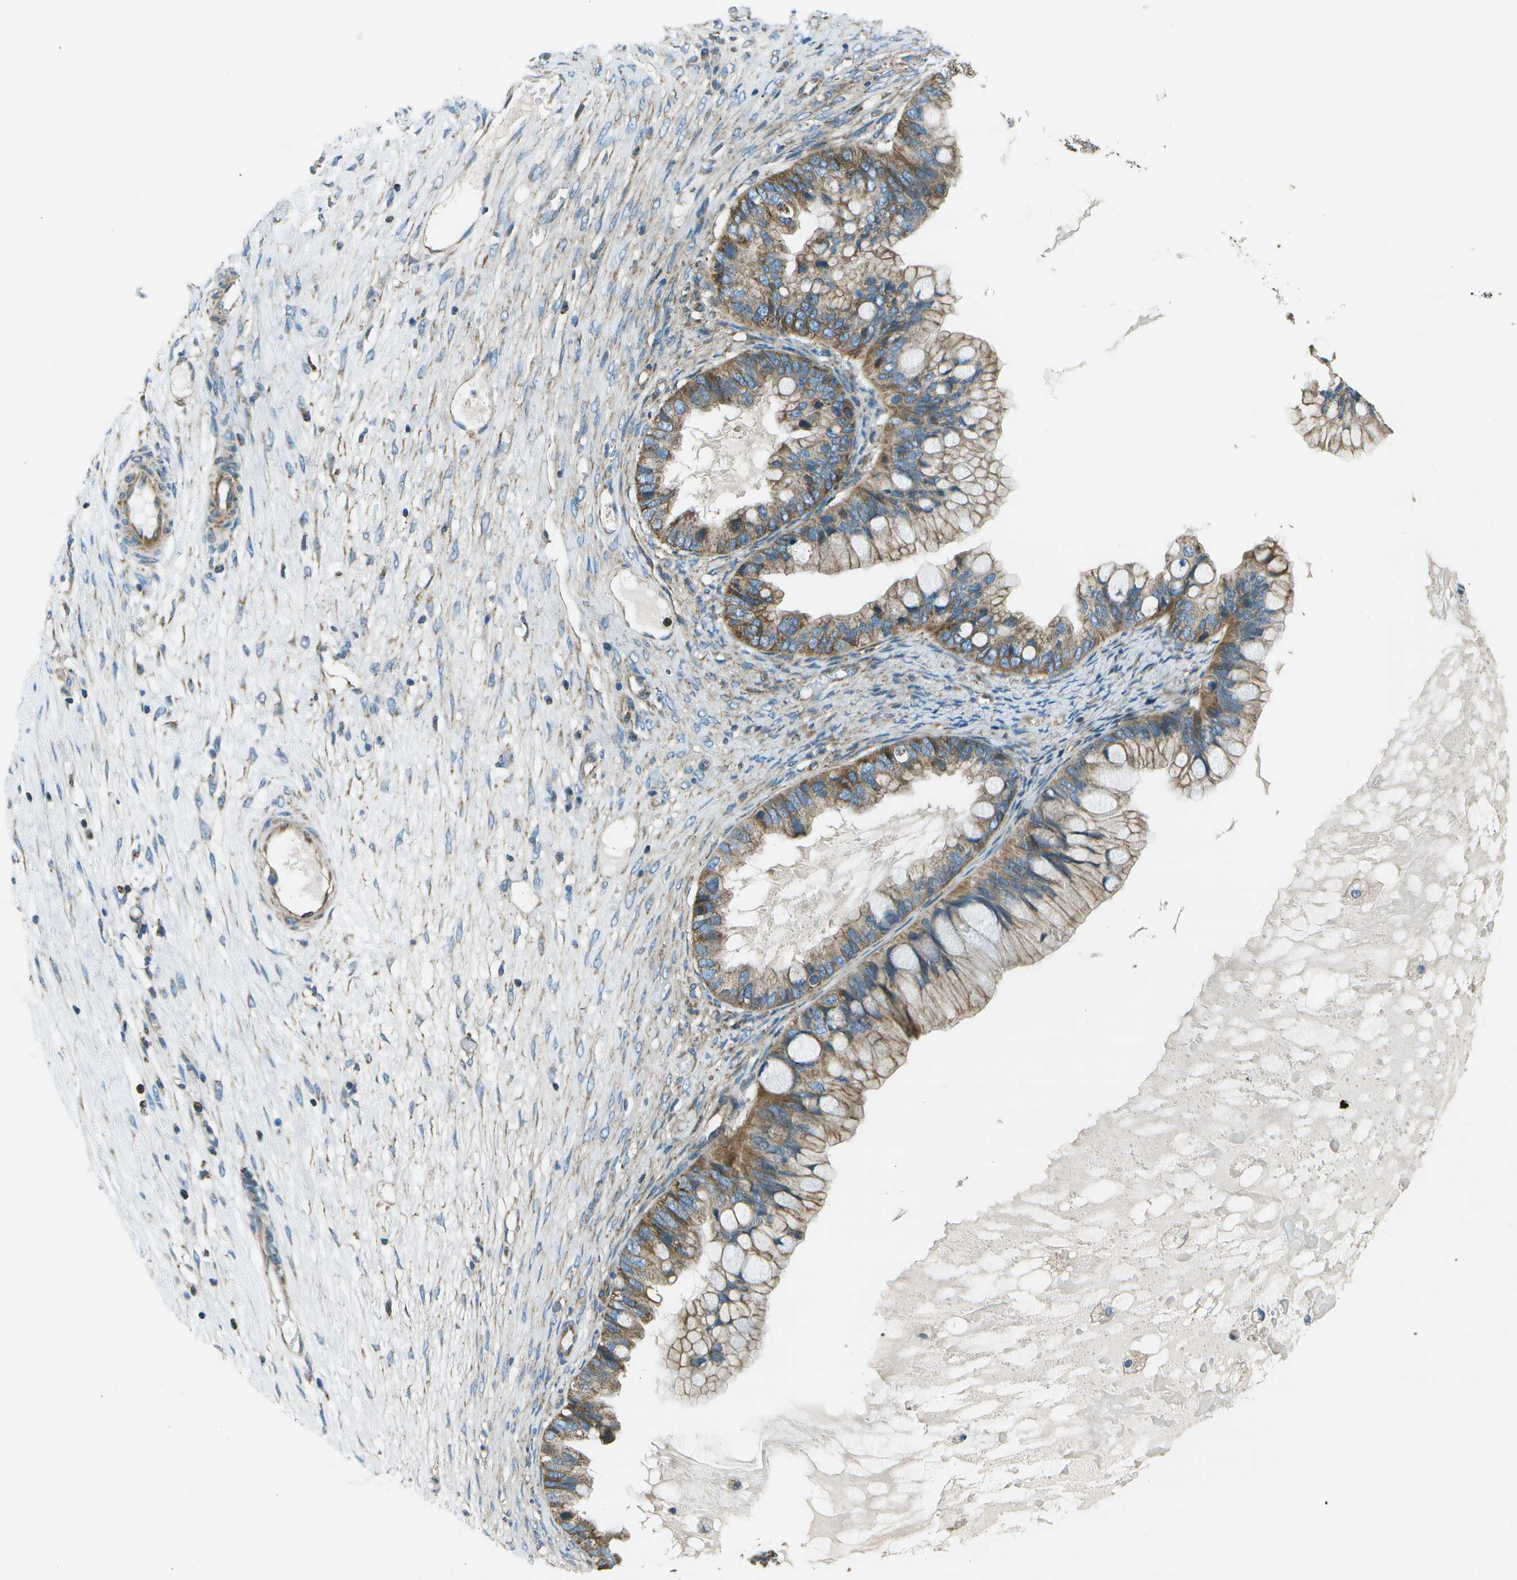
{"staining": {"intensity": "moderate", "quantity": ">75%", "location": "cytoplasmic/membranous"}, "tissue": "ovarian cancer", "cell_type": "Tumor cells", "image_type": "cancer", "snomed": [{"axis": "morphology", "description": "Cystadenocarcinoma, mucinous, NOS"}, {"axis": "topography", "description": "Ovary"}], "caption": "The micrograph reveals a brown stain indicating the presence of a protein in the cytoplasmic/membranous of tumor cells in ovarian mucinous cystadenocarcinoma.", "gene": "TMEM51", "patient": {"sex": "female", "age": 80}}